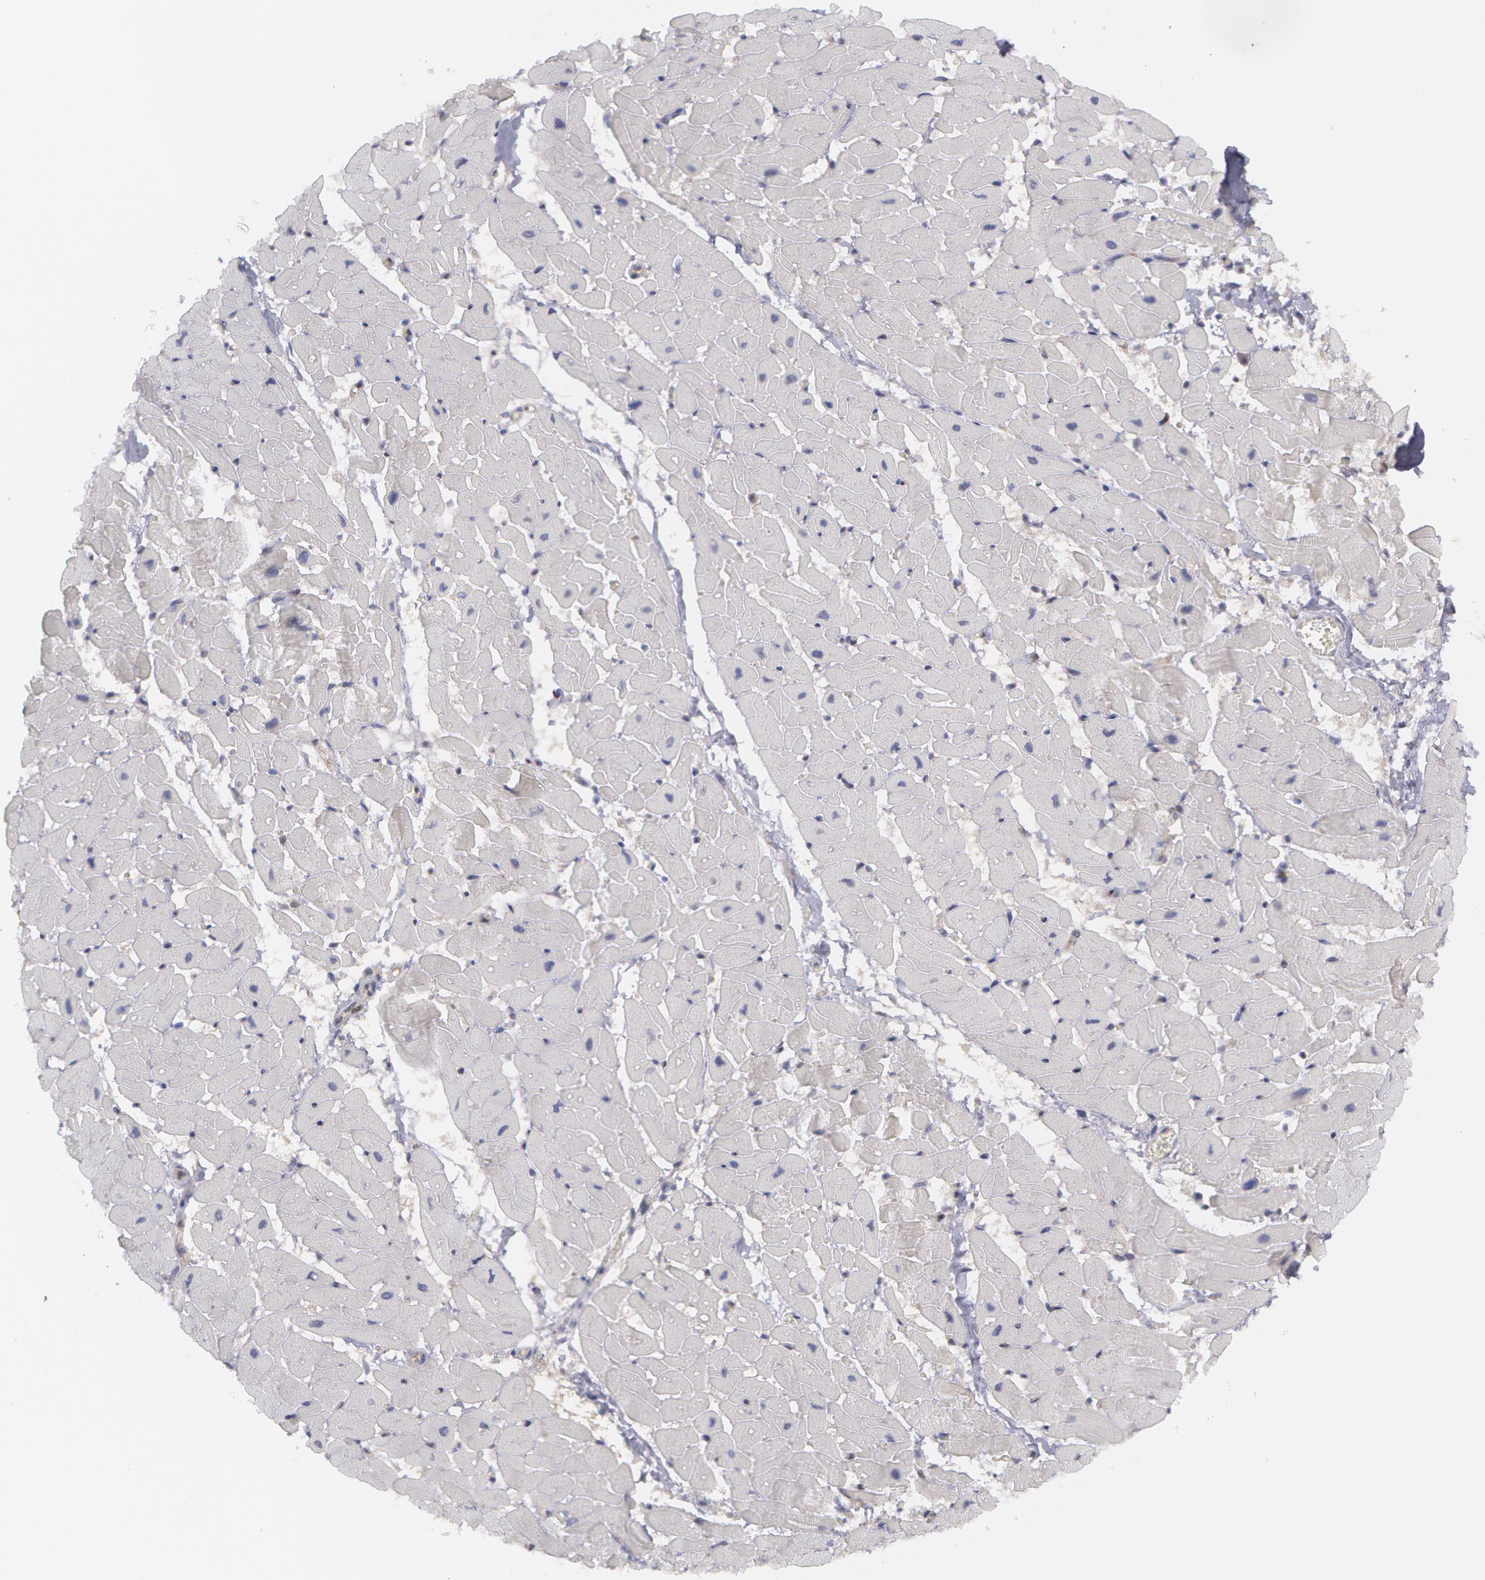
{"staining": {"intensity": "negative", "quantity": "none", "location": "none"}, "tissue": "heart muscle", "cell_type": "Cardiomyocytes", "image_type": "normal", "snomed": [{"axis": "morphology", "description": "Normal tissue, NOS"}, {"axis": "topography", "description": "Heart"}], "caption": "IHC photomicrograph of benign heart muscle: human heart muscle stained with DAB (3,3'-diaminobenzidine) exhibits no significant protein positivity in cardiomyocytes. (Brightfield microscopy of DAB (3,3'-diaminobenzidine) IHC at high magnification).", "gene": "TXNRD1", "patient": {"sex": "female", "age": 19}}